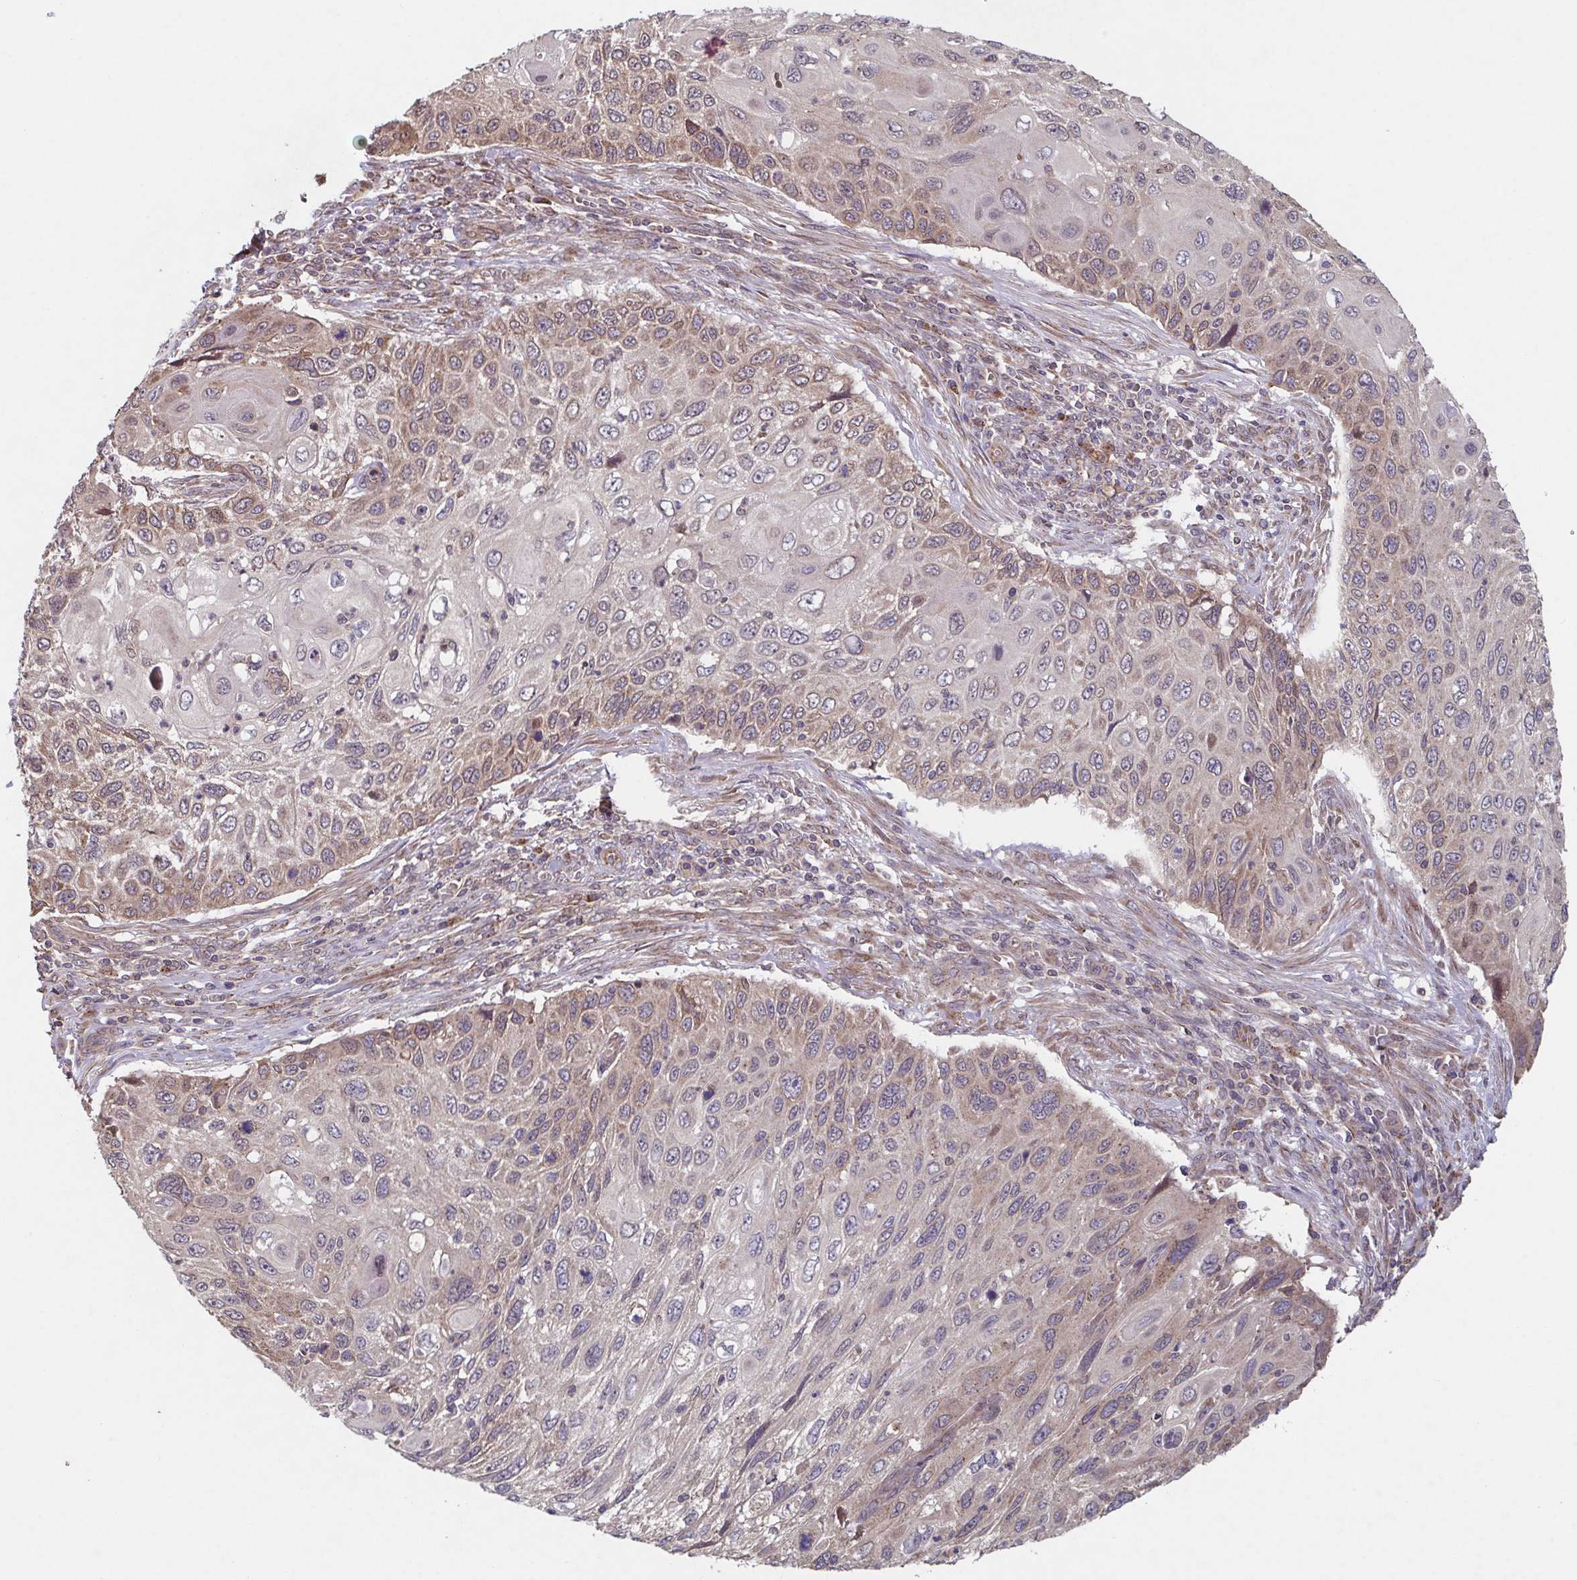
{"staining": {"intensity": "weak", "quantity": "25%-75%", "location": "cytoplasmic/membranous"}, "tissue": "cervical cancer", "cell_type": "Tumor cells", "image_type": "cancer", "snomed": [{"axis": "morphology", "description": "Squamous cell carcinoma, NOS"}, {"axis": "topography", "description": "Cervix"}], "caption": "Protein staining of squamous cell carcinoma (cervical) tissue exhibits weak cytoplasmic/membranous staining in about 25%-75% of tumor cells.", "gene": "COPB1", "patient": {"sex": "female", "age": 70}}